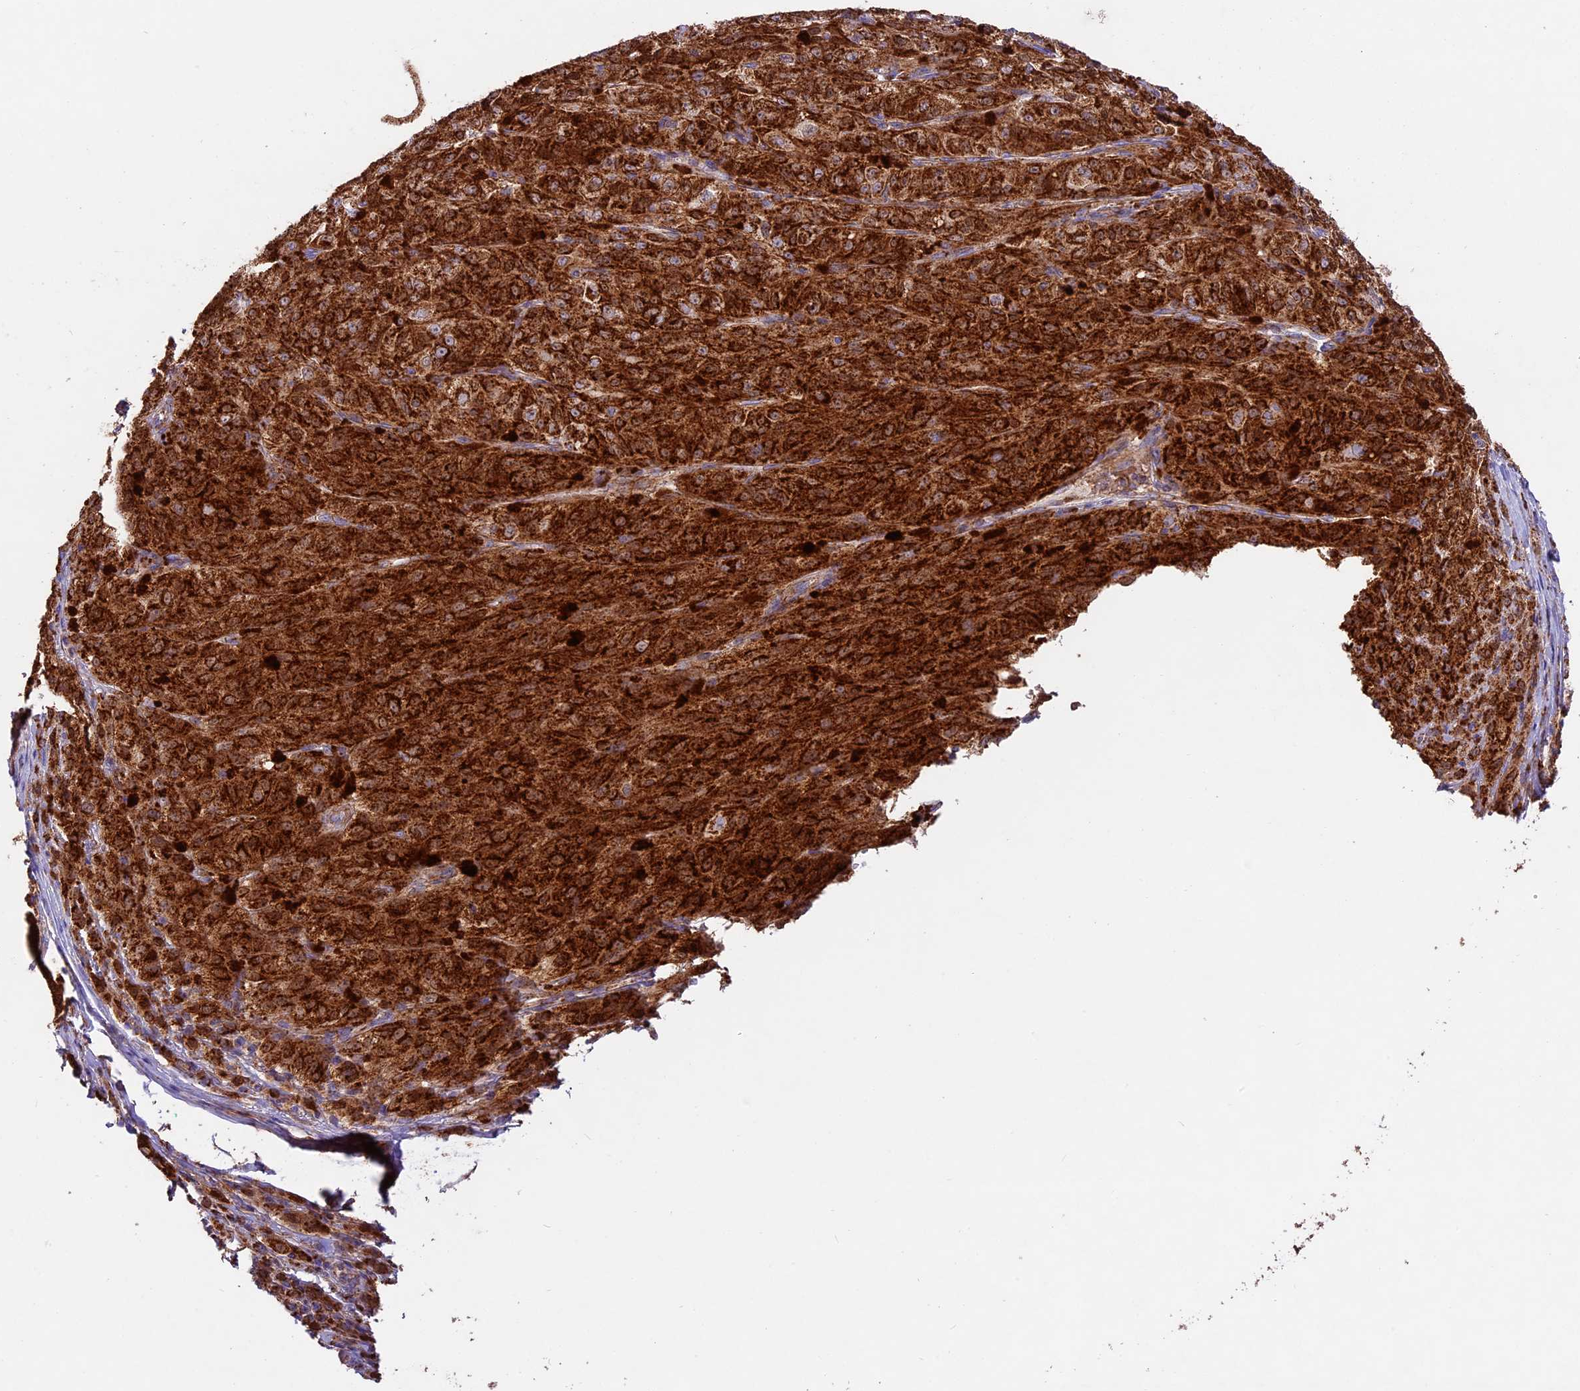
{"staining": {"intensity": "strong", "quantity": ">75%", "location": "cytoplasmic/membranous"}, "tissue": "melanoma", "cell_type": "Tumor cells", "image_type": "cancer", "snomed": [{"axis": "morphology", "description": "Malignant melanoma, NOS"}, {"axis": "topography", "description": "Skin"}], "caption": "IHC (DAB) staining of human malignant melanoma demonstrates strong cytoplasmic/membranous protein expression in about >75% of tumor cells.", "gene": "NDUFA8", "patient": {"sex": "female", "age": 52}}